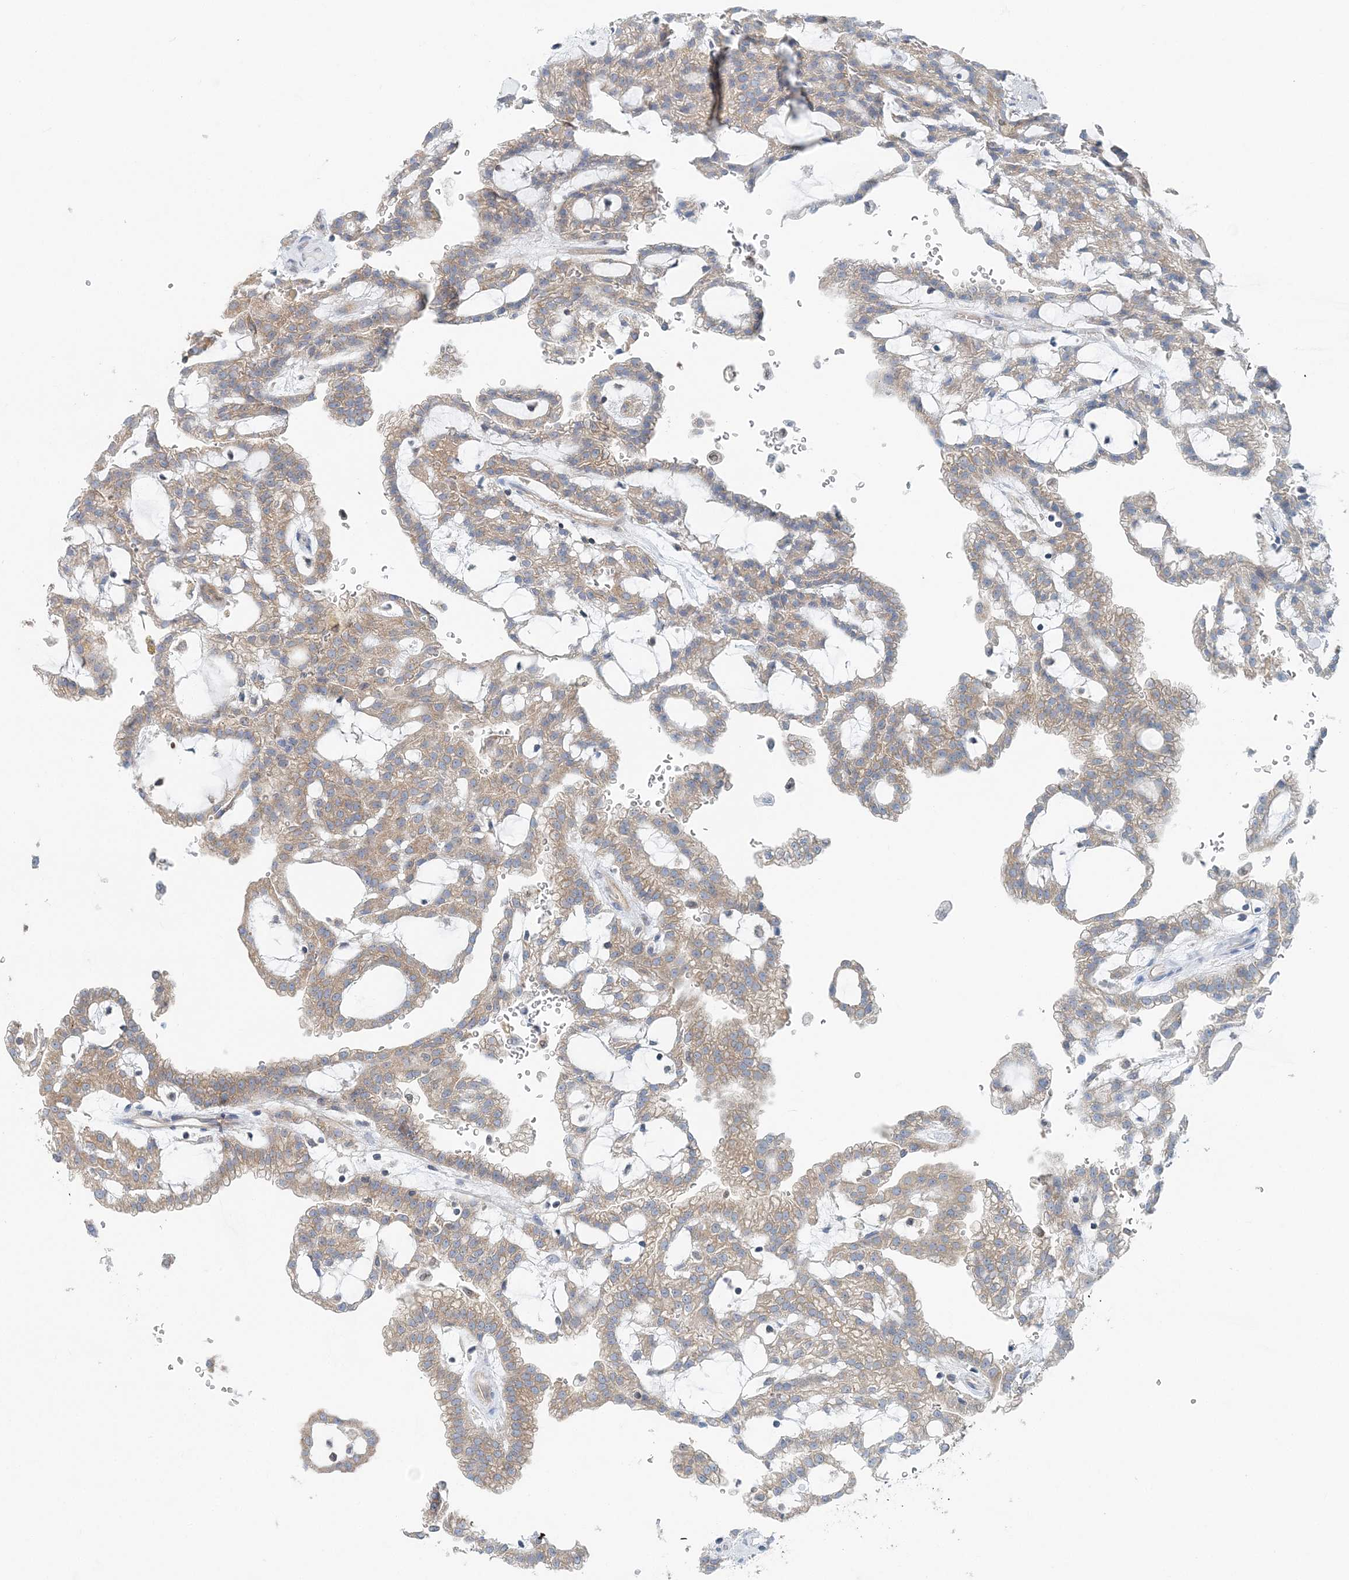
{"staining": {"intensity": "moderate", "quantity": "25%-75%", "location": "cytoplasmic/membranous"}, "tissue": "renal cancer", "cell_type": "Tumor cells", "image_type": "cancer", "snomed": [{"axis": "morphology", "description": "Adenocarcinoma, NOS"}, {"axis": "topography", "description": "Kidney"}], "caption": "Renal cancer was stained to show a protein in brown. There is medium levels of moderate cytoplasmic/membranous expression in approximately 25%-75% of tumor cells.", "gene": "MOB4", "patient": {"sex": "male", "age": 63}}